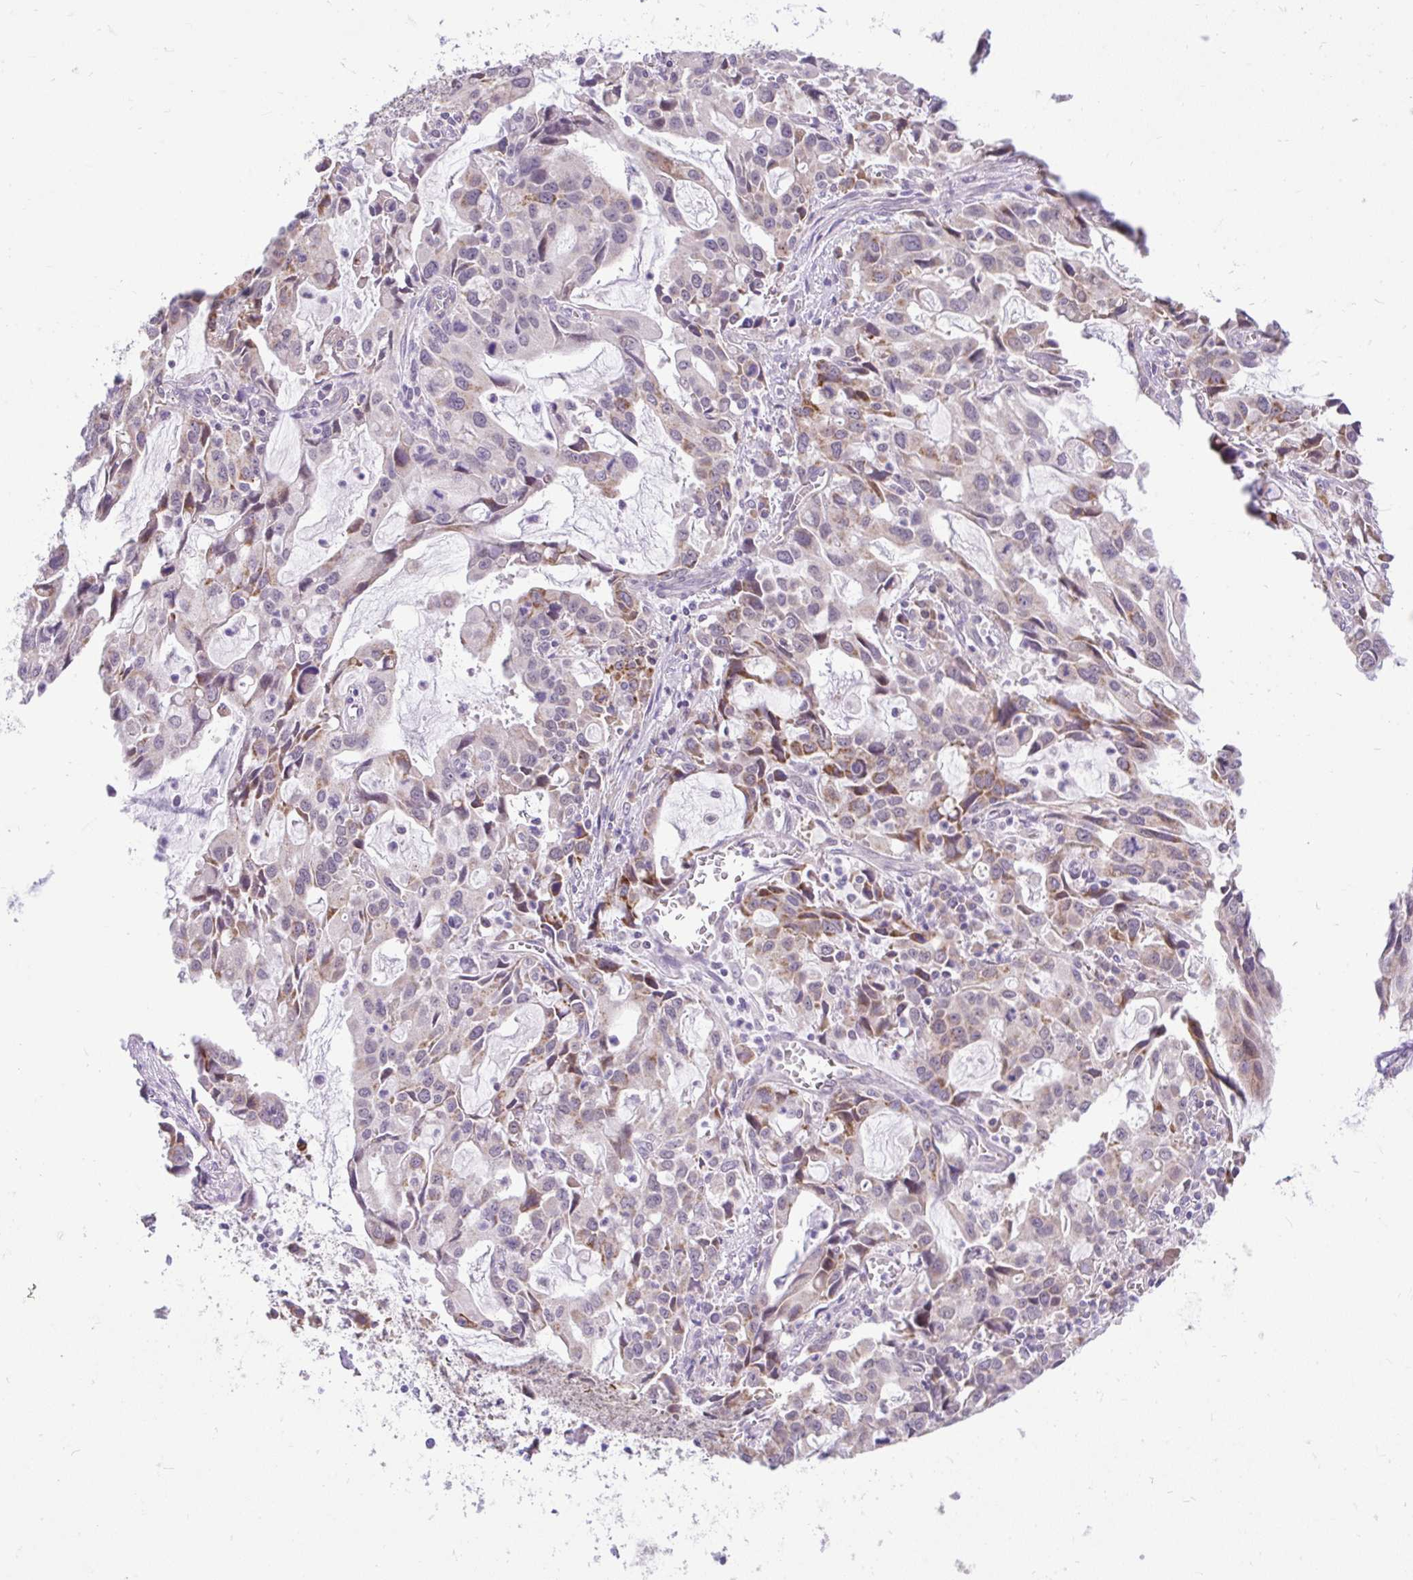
{"staining": {"intensity": "moderate", "quantity": "25%-75%", "location": "cytoplasmic/membranous"}, "tissue": "stomach cancer", "cell_type": "Tumor cells", "image_type": "cancer", "snomed": [{"axis": "morphology", "description": "Adenocarcinoma, NOS"}, {"axis": "topography", "description": "Stomach, upper"}], "caption": "Immunohistochemistry (DAB) staining of stomach cancer (adenocarcinoma) shows moderate cytoplasmic/membranous protein staining in approximately 25%-75% of tumor cells. (DAB IHC with brightfield microscopy, high magnification).", "gene": "PYCR2", "patient": {"sex": "male", "age": 85}}